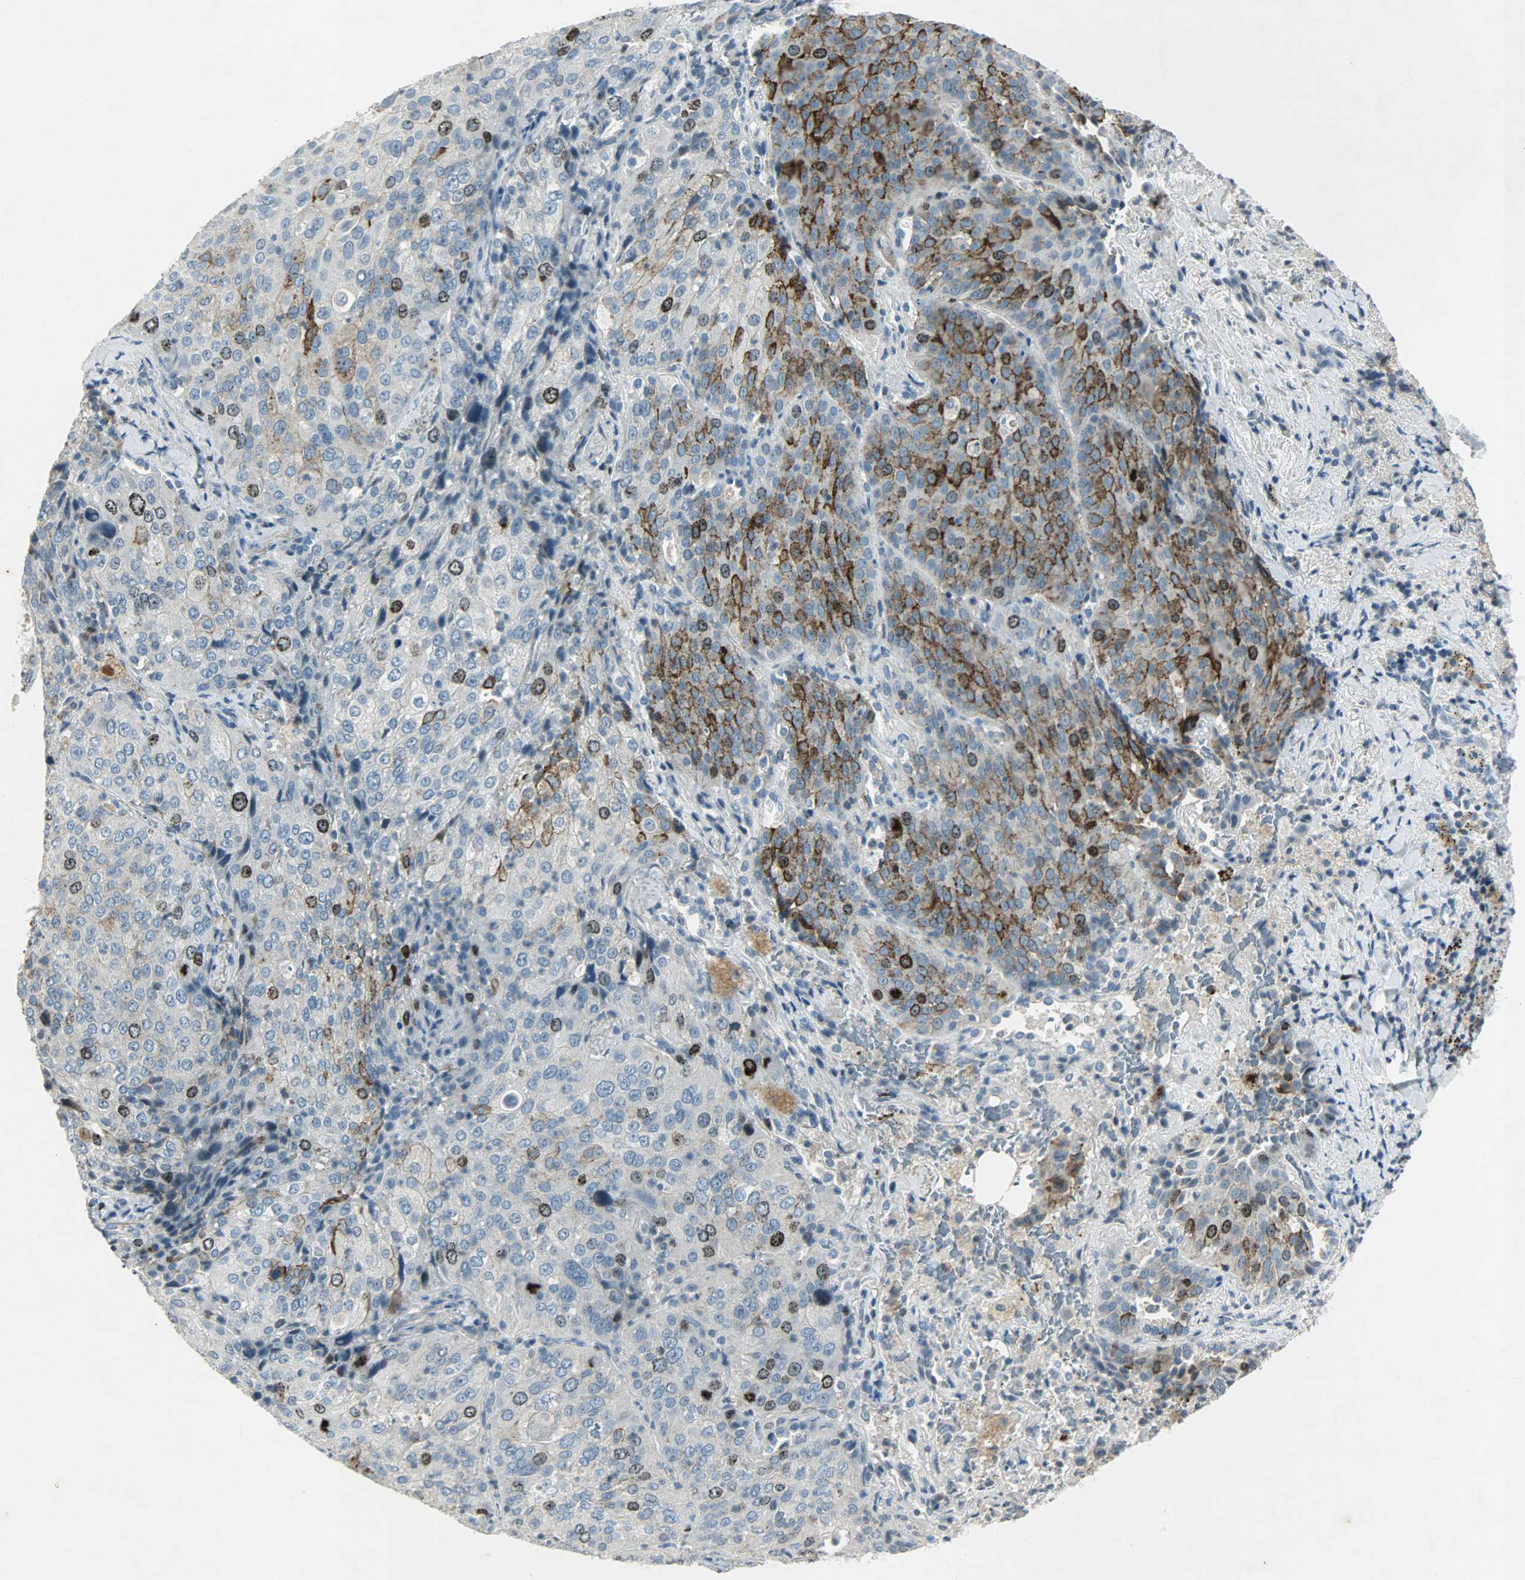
{"staining": {"intensity": "strong", "quantity": "25%-75%", "location": "cytoplasmic/membranous,nuclear"}, "tissue": "lung cancer", "cell_type": "Tumor cells", "image_type": "cancer", "snomed": [{"axis": "morphology", "description": "Squamous cell carcinoma, NOS"}, {"axis": "topography", "description": "Lung"}], "caption": "High-power microscopy captured an immunohistochemistry (IHC) photomicrograph of lung cancer (squamous cell carcinoma), revealing strong cytoplasmic/membranous and nuclear positivity in about 25%-75% of tumor cells.", "gene": "AURKB", "patient": {"sex": "male", "age": 54}}